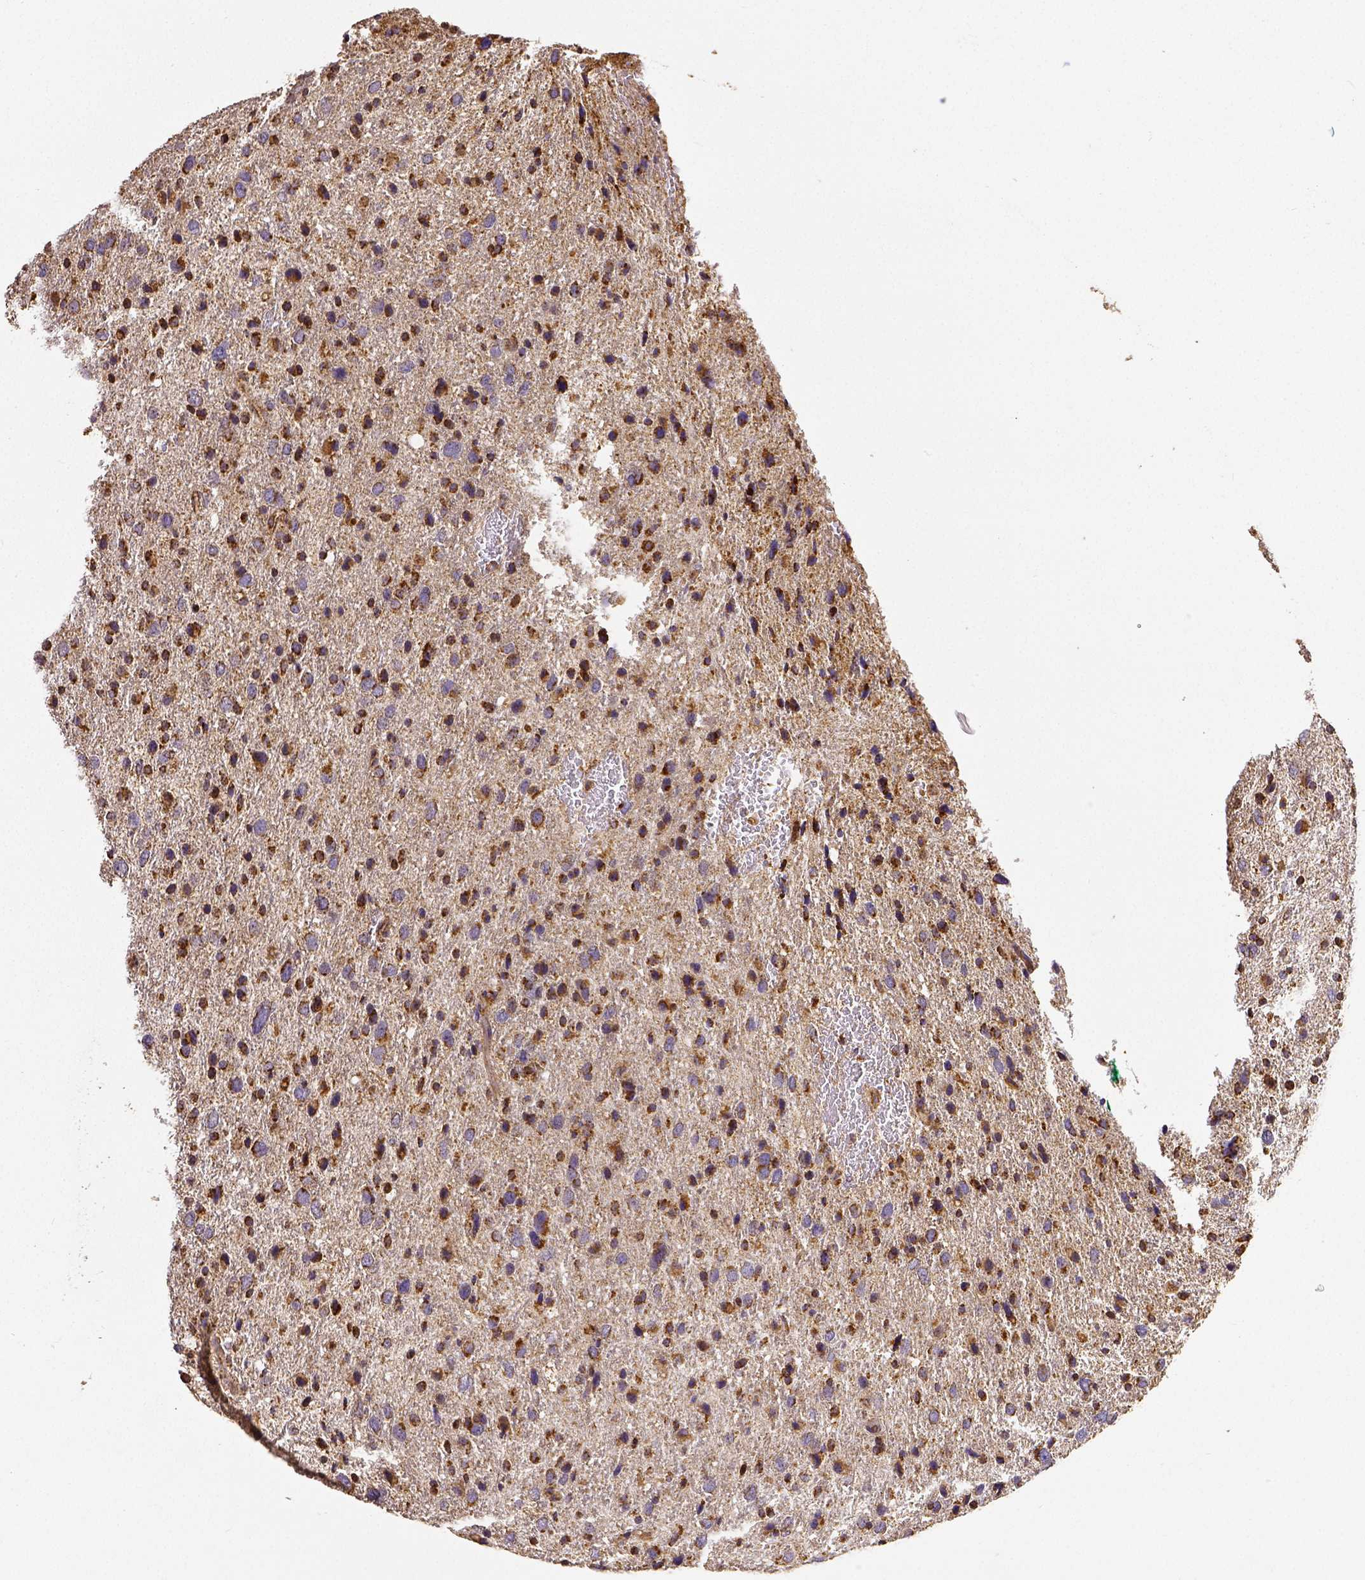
{"staining": {"intensity": "strong", "quantity": ">75%", "location": "cytoplasmic/membranous"}, "tissue": "glioma", "cell_type": "Tumor cells", "image_type": "cancer", "snomed": [{"axis": "morphology", "description": "Glioma, malignant, Low grade"}, {"axis": "topography", "description": "Brain"}], "caption": "Glioma stained with a protein marker exhibits strong staining in tumor cells.", "gene": "SDHB", "patient": {"sex": "female", "age": 55}}